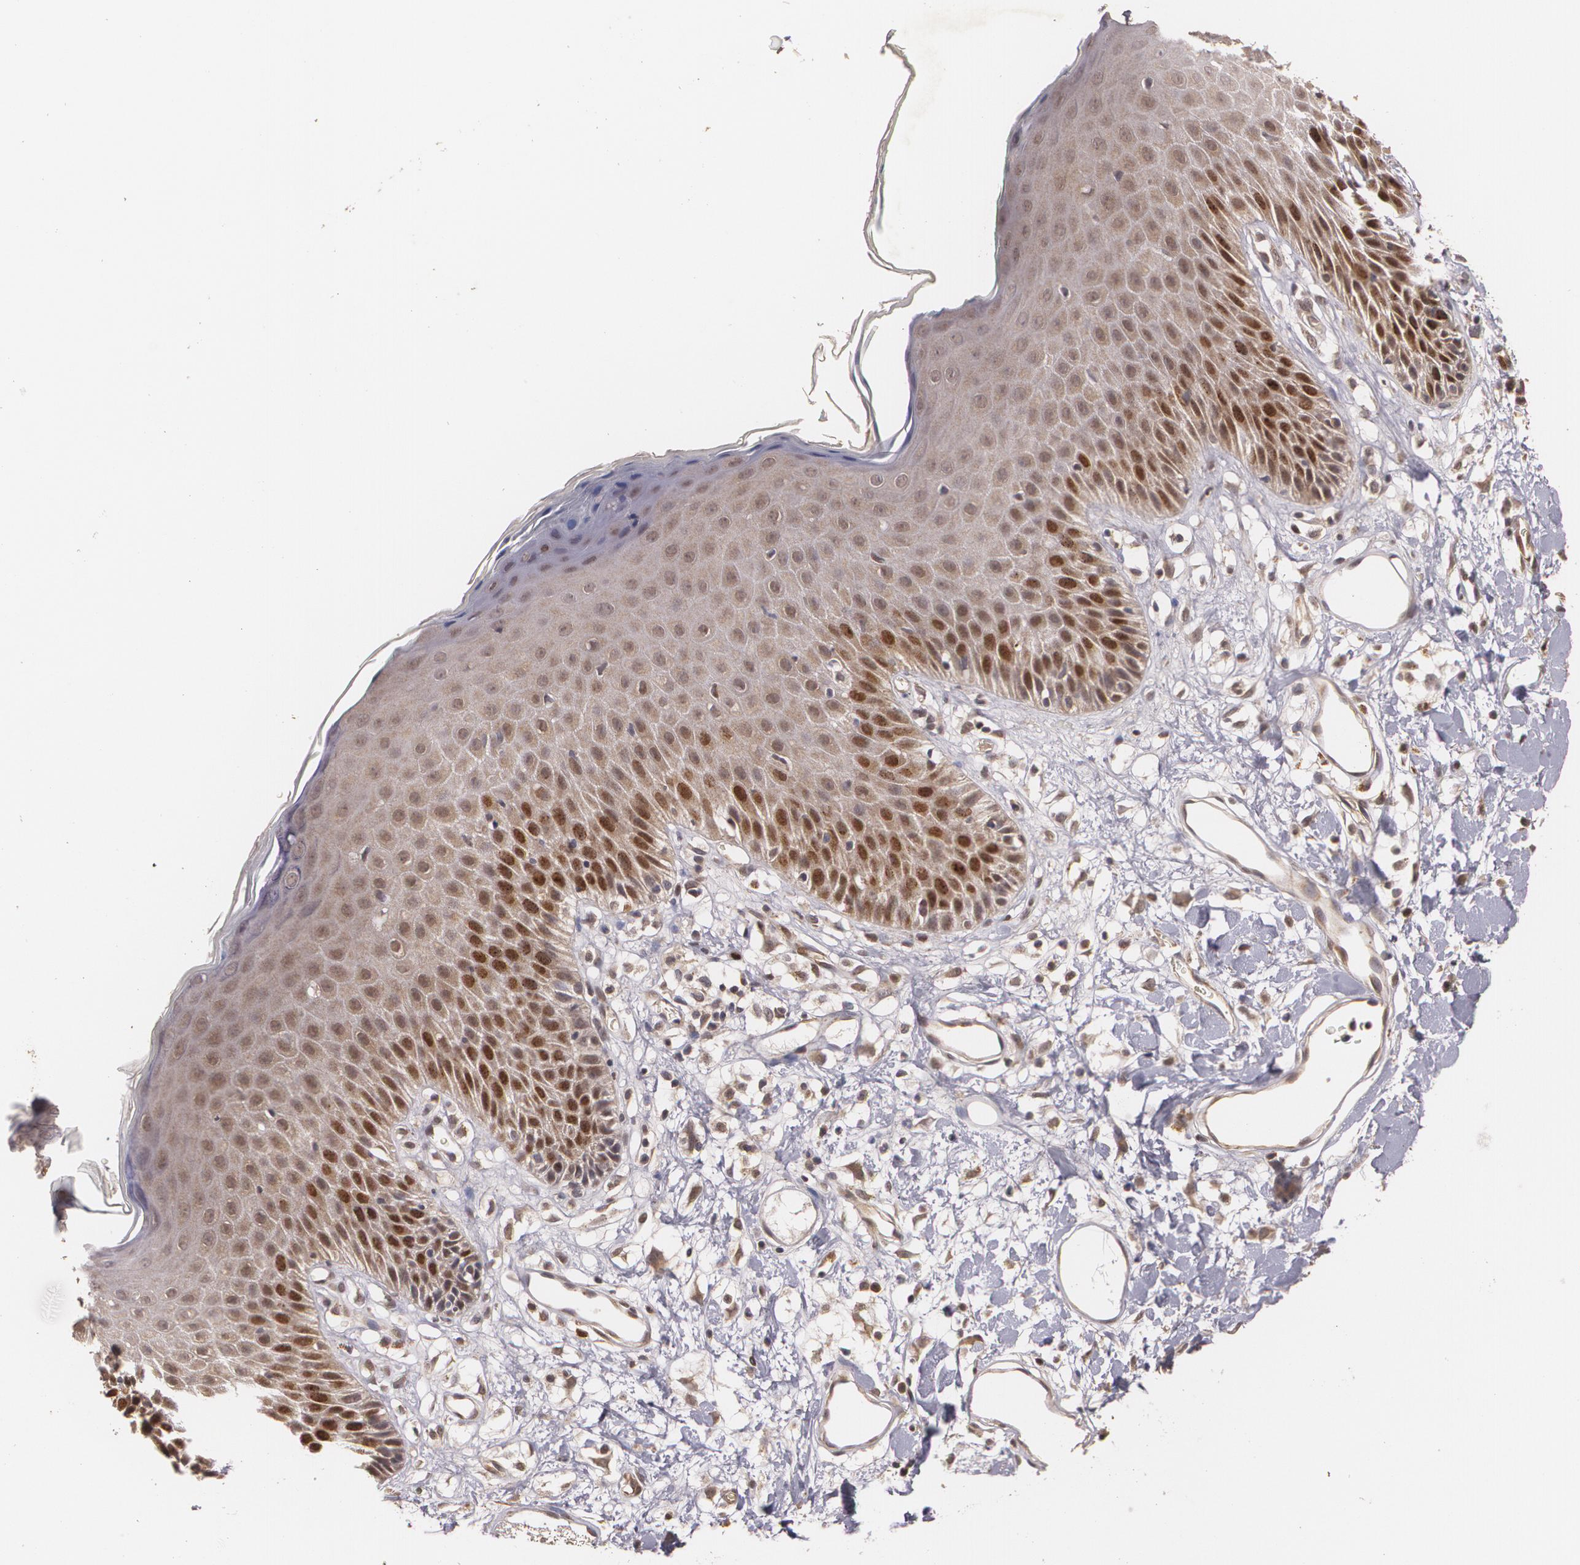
{"staining": {"intensity": "strong", "quantity": ">75%", "location": "cytoplasmic/membranous,nuclear"}, "tissue": "skin", "cell_type": "Epidermal cells", "image_type": "normal", "snomed": [{"axis": "morphology", "description": "Normal tissue, NOS"}, {"axis": "topography", "description": "Vulva"}, {"axis": "topography", "description": "Peripheral nerve tissue"}], "caption": "The histopathology image demonstrates immunohistochemical staining of benign skin. There is strong cytoplasmic/membranous,nuclear positivity is present in approximately >75% of epidermal cells. (brown staining indicates protein expression, while blue staining denotes nuclei).", "gene": "BRCA1", "patient": {"sex": "female", "age": 68}}